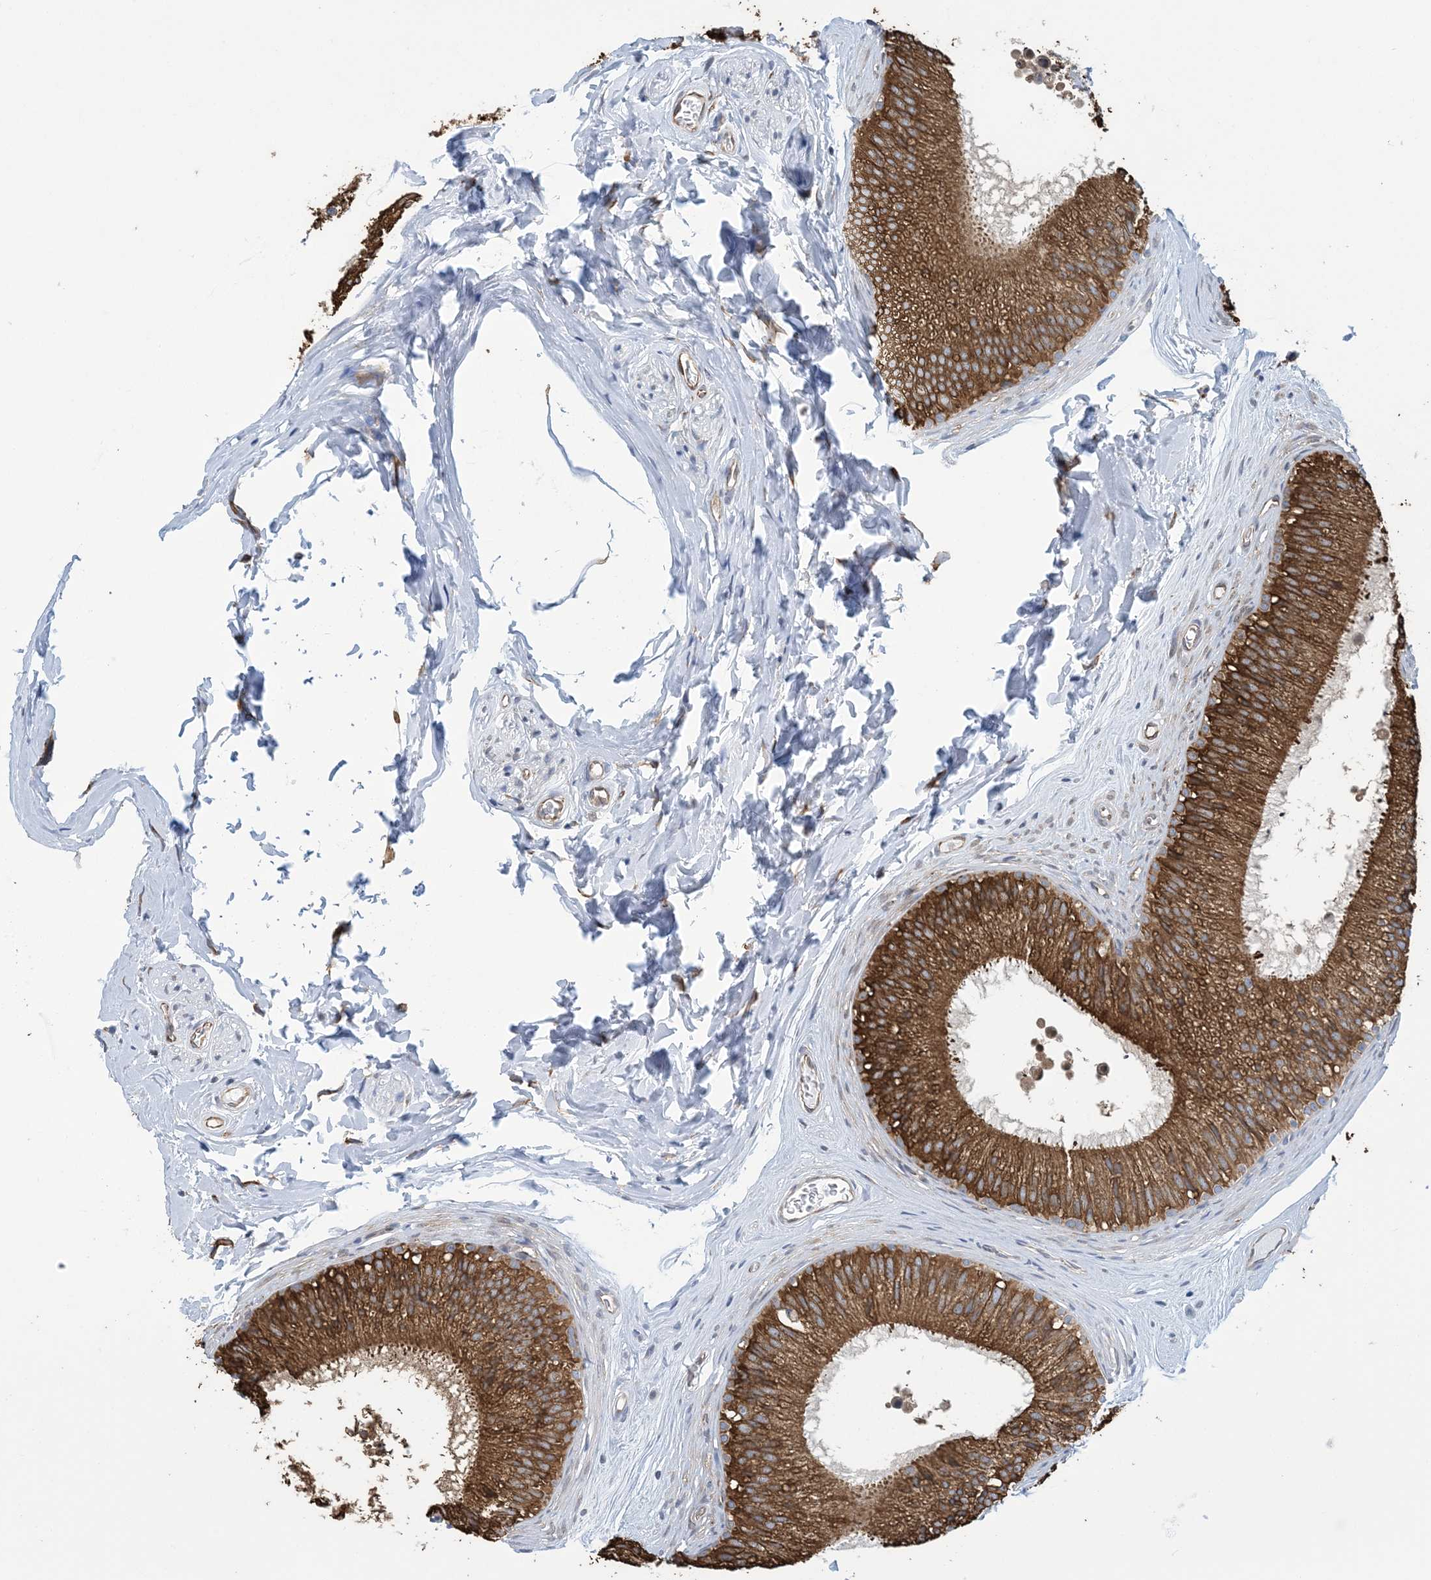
{"staining": {"intensity": "strong", "quantity": ">75%", "location": "cytoplasmic/membranous"}, "tissue": "epididymis", "cell_type": "Glandular cells", "image_type": "normal", "snomed": [{"axis": "morphology", "description": "Normal tissue, NOS"}, {"axis": "topography", "description": "Epididymis"}], "caption": "Normal epididymis reveals strong cytoplasmic/membranous expression in about >75% of glandular cells (IHC, brightfield microscopy, high magnification)..", "gene": "CCDC14", "patient": {"sex": "male", "age": 29}}